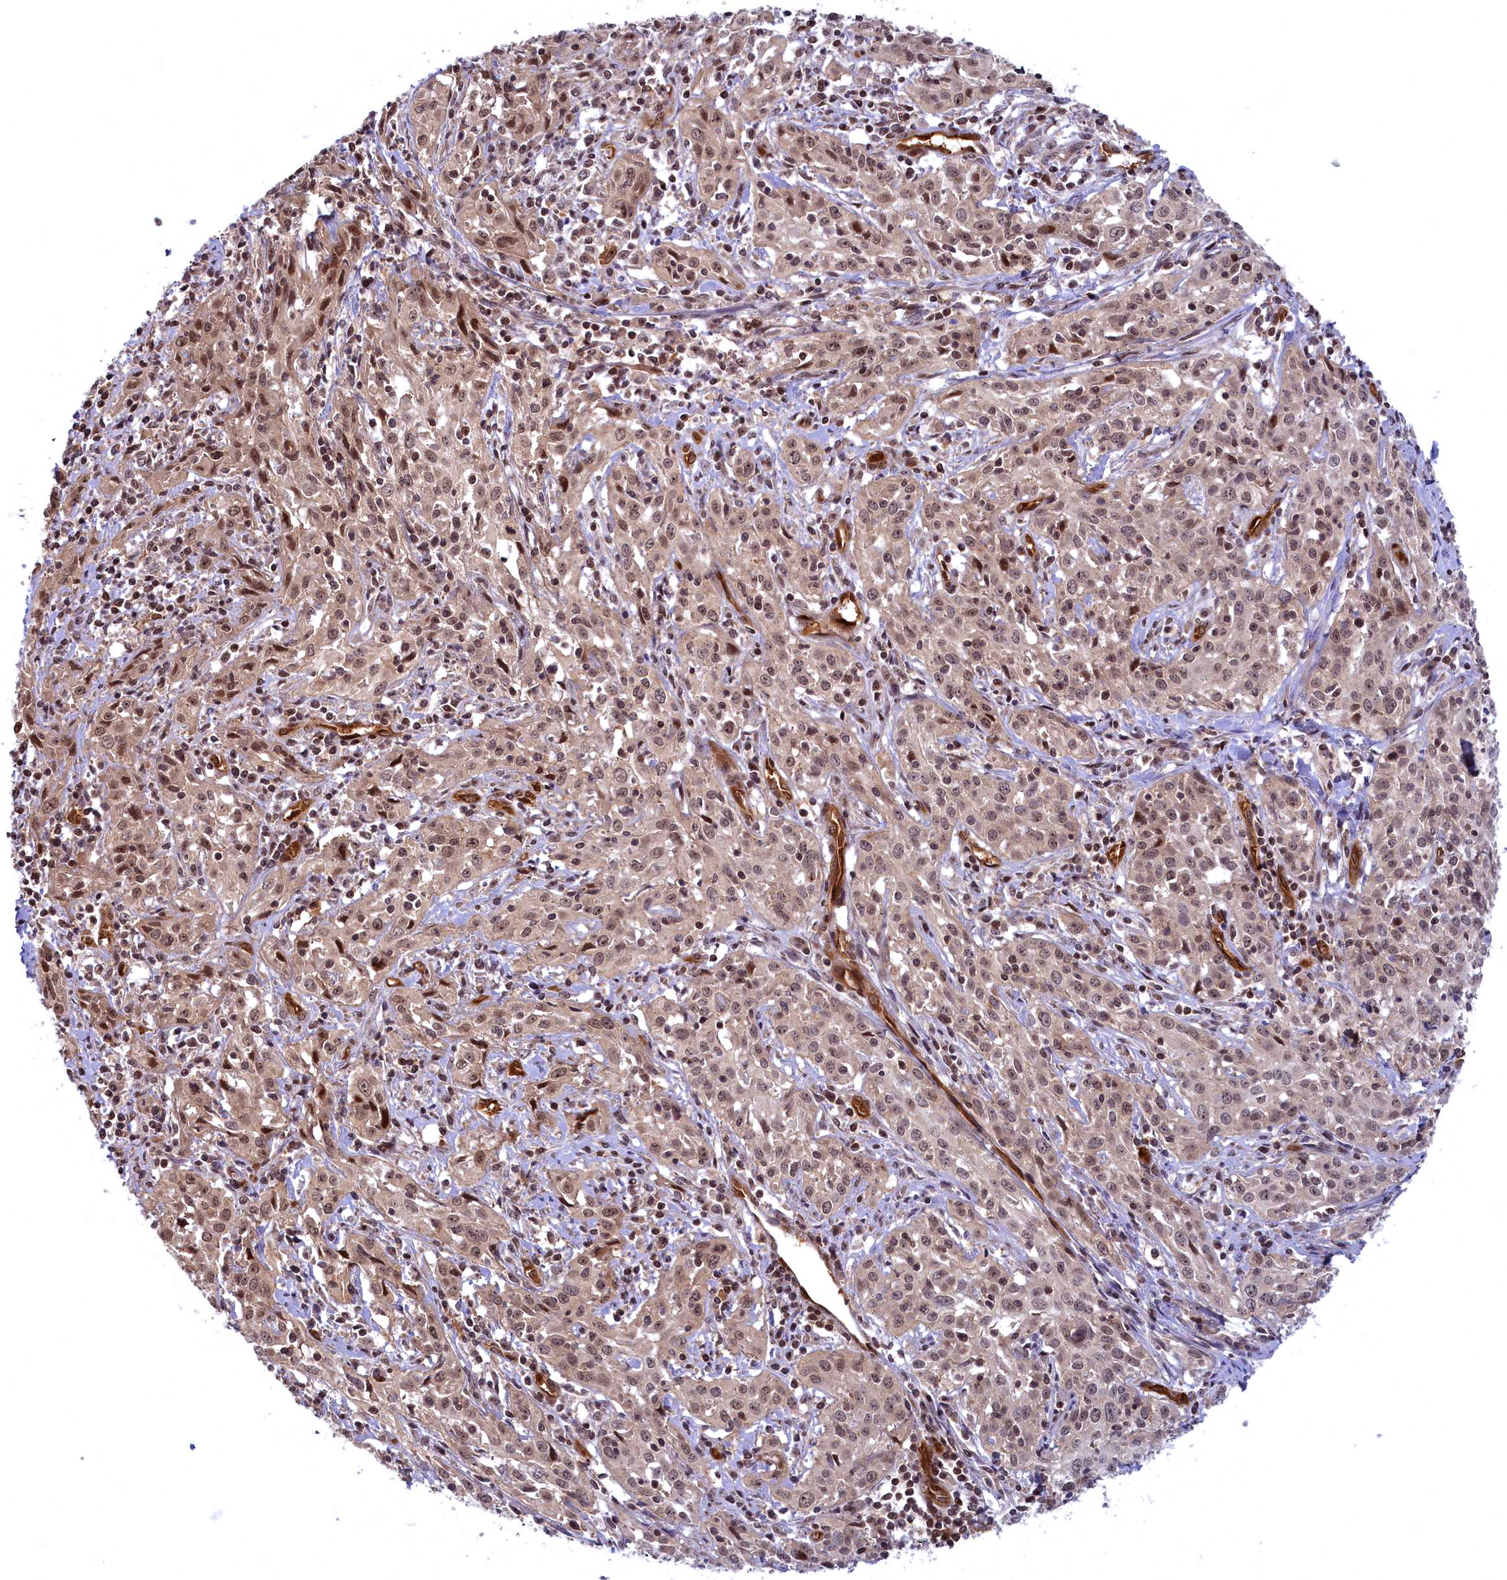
{"staining": {"intensity": "weak", "quantity": ">75%", "location": "nuclear"}, "tissue": "cervical cancer", "cell_type": "Tumor cells", "image_type": "cancer", "snomed": [{"axis": "morphology", "description": "Squamous cell carcinoma, NOS"}, {"axis": "topography", "description": "Cervix"}], "caption": "IHC image of squamous cell carcinoma (cervical) stained for a protein (brown), which reveals low levels of weak nuclear positivity in about >75% of tumor cells.", "gene": "SNRK", "patient": {"sex": "female", "age": 57}}